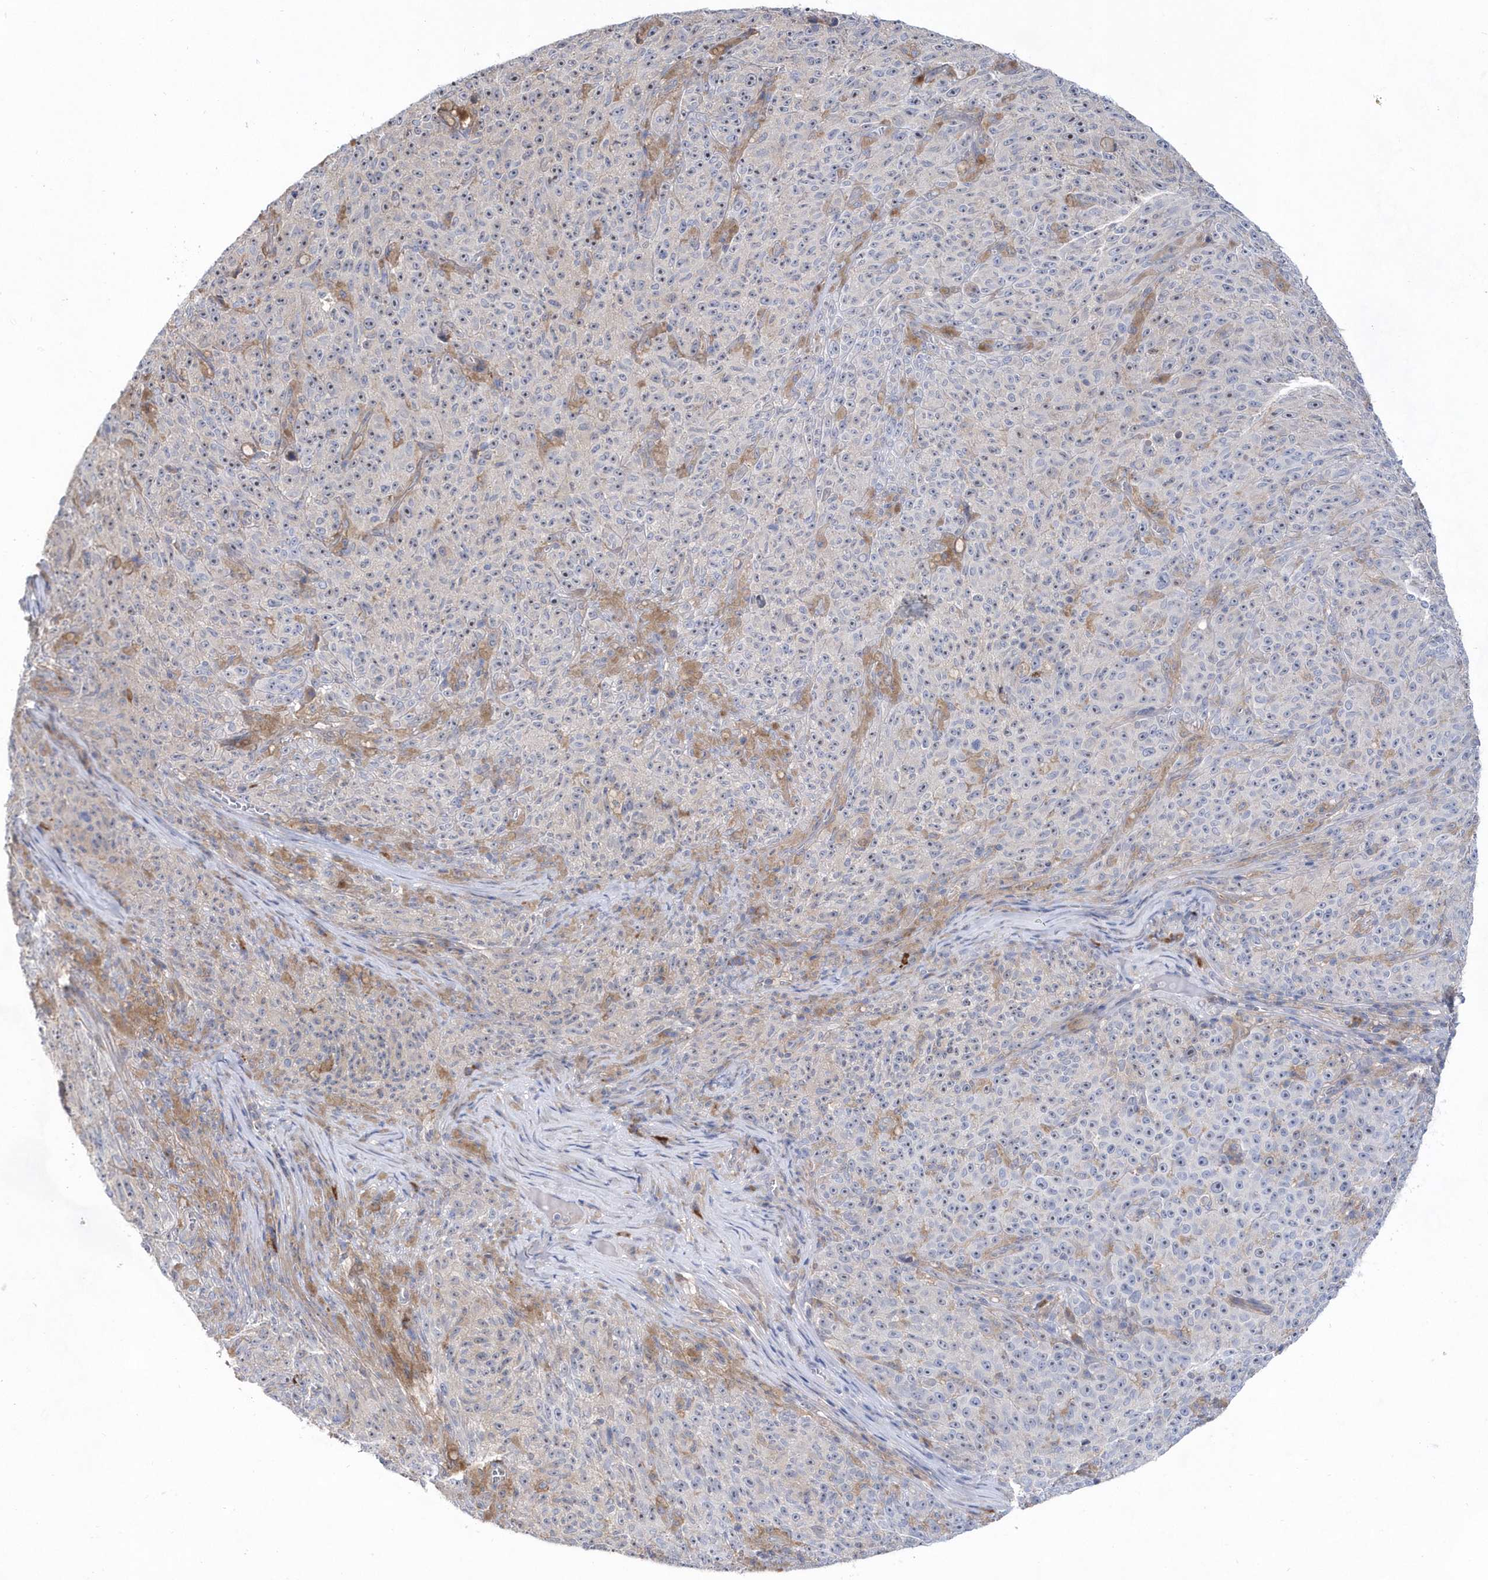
{"staining": {"intensity": "negative", "quantity": "none", "location": "none"}, "tissue": "melanoma", "cell_type": "Tumor cells", "image_type": "cancer", "snomed": [{"axis": "morphology", "description": "Malignant melanoma, NOS"}, {"axis": "topography", "description": "Skin"}], "caption": "The image reveals no staining of tumor cells in melanoma. Nuclei are stained in blue.", "gene": "BDH2", "patient": {"sex": "female", "age": 82}}